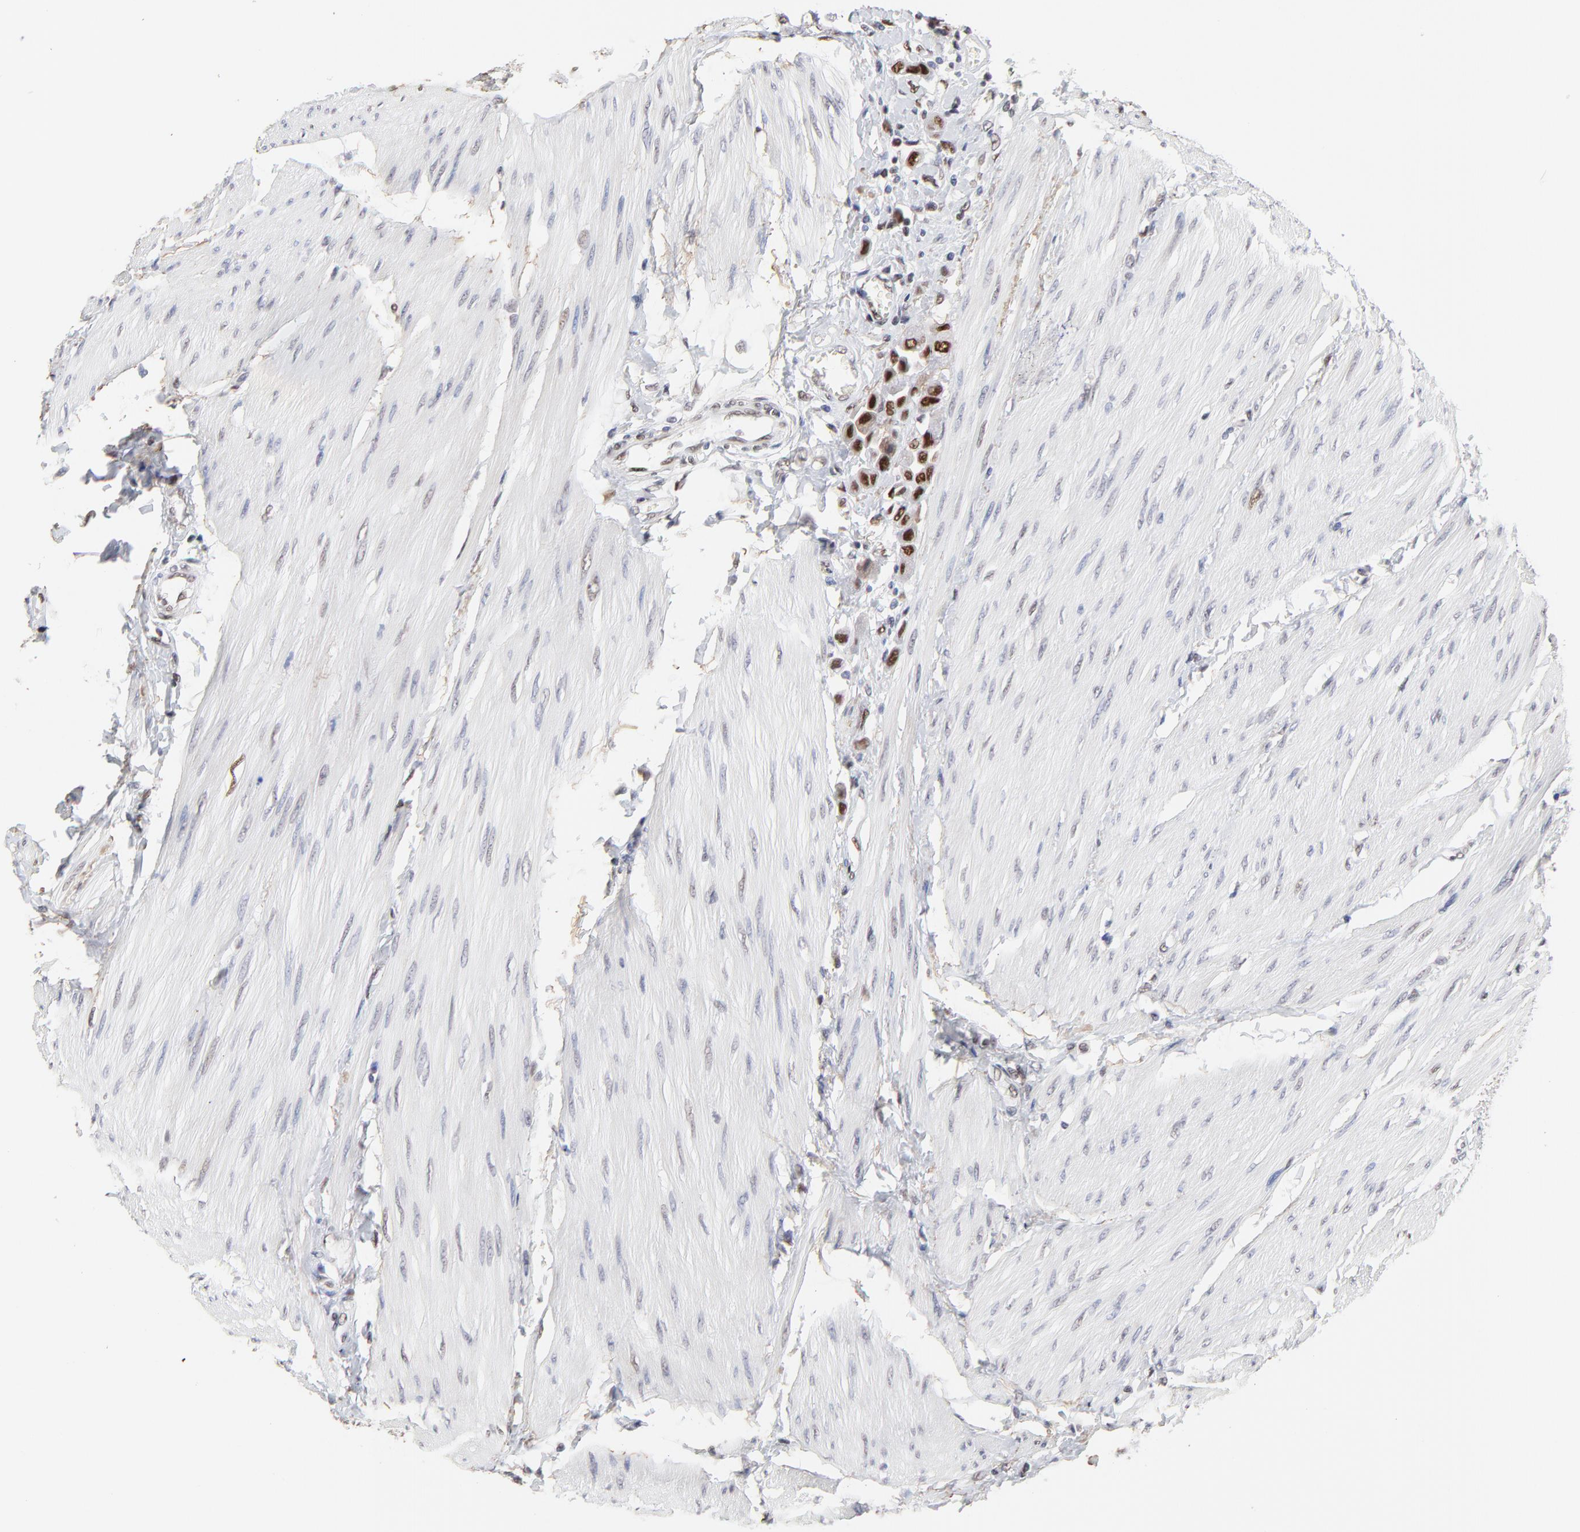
{"staining": {"intensity": "strong", "quantity": ">75%", "location": "nuclear"}, "tissue": "urothelial cancer", "cell_type": "Tumor cells", "image_type": "cancer", "snomed": [{"axis": "morphology", "description": "Urothelial carcinoma, High grade"}, {"axis": "topography", "description": "Urinary bladder"}], "caption": "High-grade urothelial carcinoma tissue reveals strong nuclear positivity in approximately >75% of tumor cells (DAB (3,3'-diaminobenzidine) IHC, brown staining for protein, blue staining for nuclei).", "gene": "OGFOD1", "patient": {"sex": "male", "age": 50}}